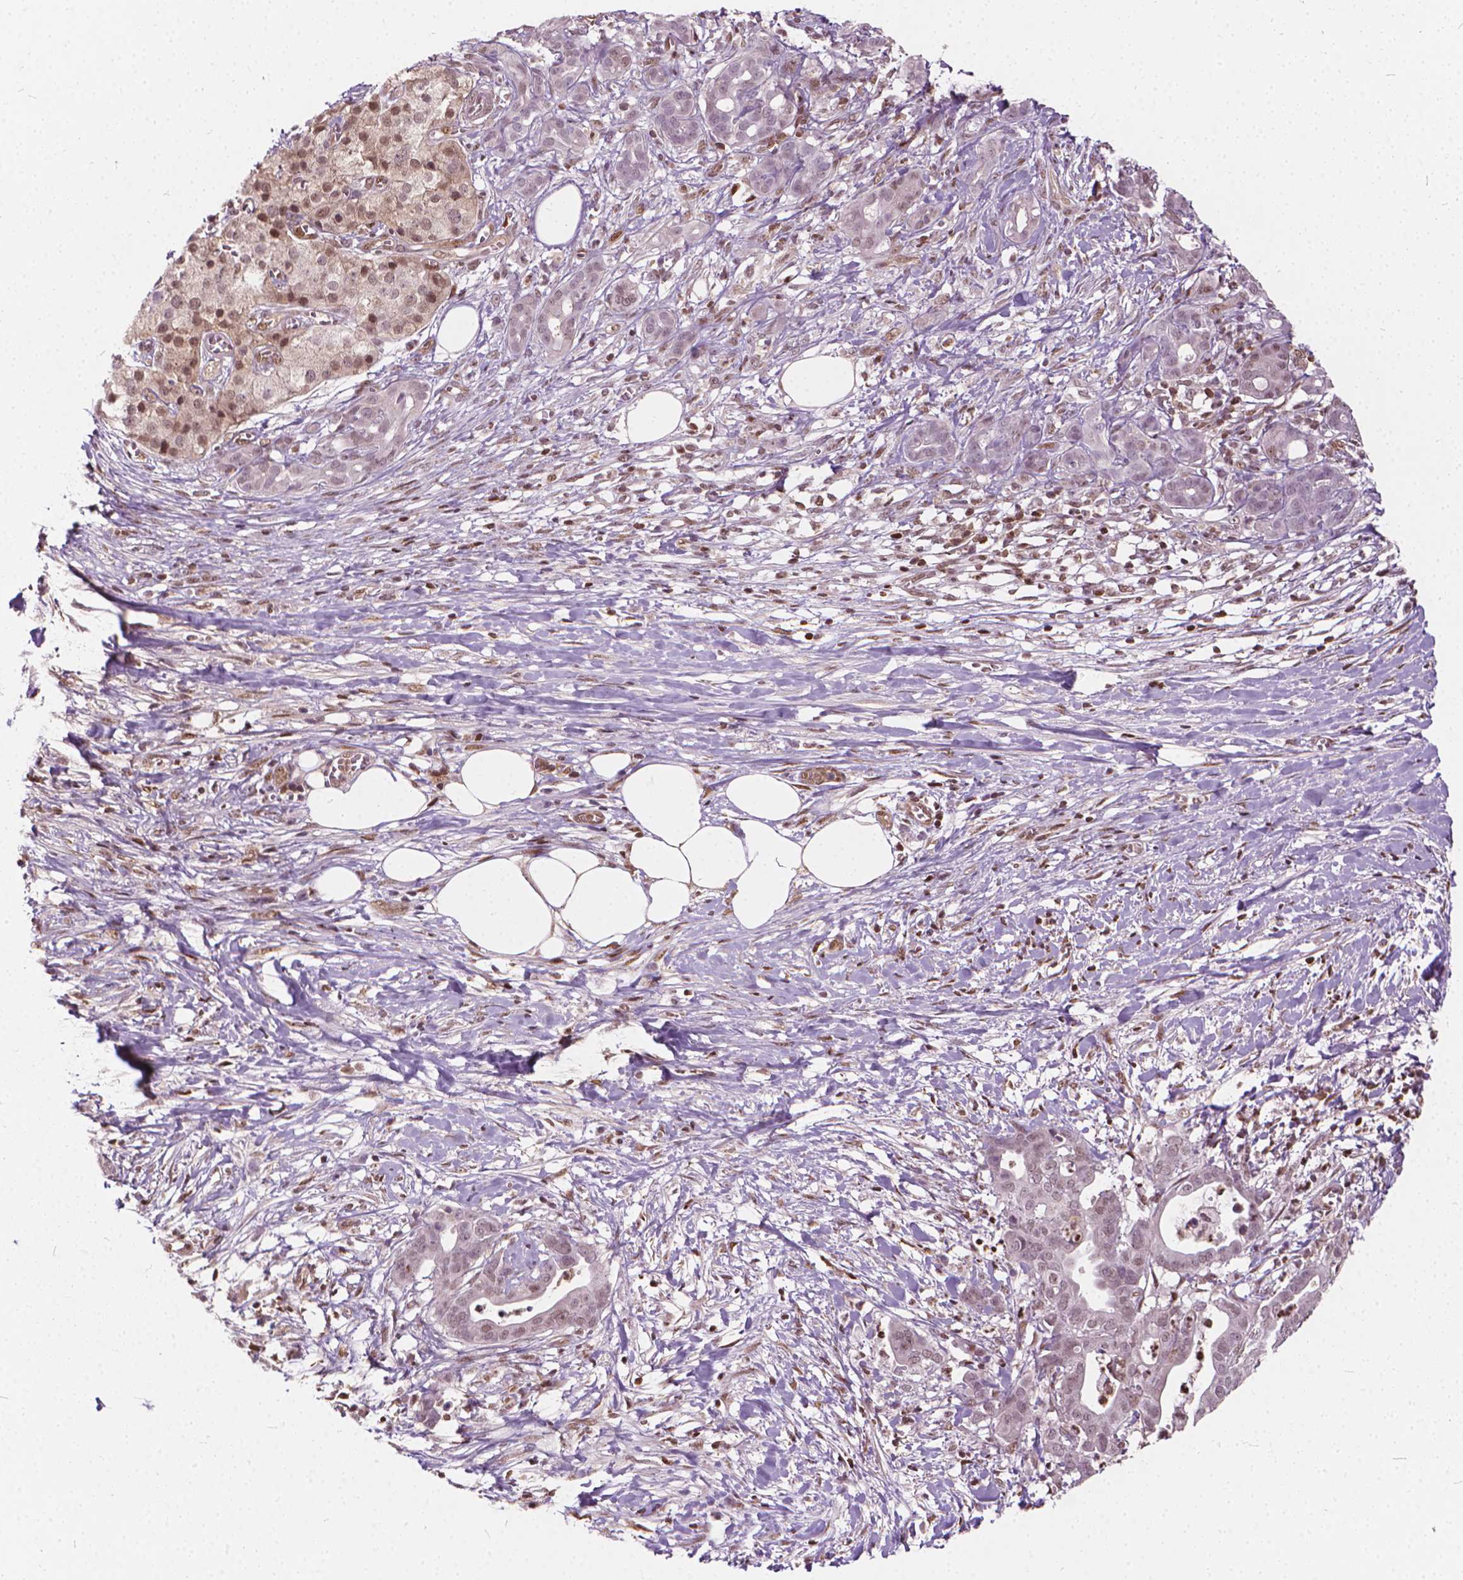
{"staining": {"intensity": "weak", "quantity": "25%-75%", "location": "nuclear"}, "tissue": "pancreatic cancer", "cell_type": "Tumor cells", "image_type": "cancer", "snomed": [{"axis": "morphology", "description": "Adenocarcinoma, NOS"}, {"axis": "topography", "description": "Pancreas"}], "caption": "A brown stain shows weak nuclear staining of a protein in pancreatic cancer (adenocarcinoma) tumor cells. The staining is performed using DAB (3,3'-diaminobenzidine) brown chromogen to label protein expression. The nuclei are counter-stained blue using hematoxylin.", "gene": "STAT5B", "patient": {"sex": "male", "age": 61}}